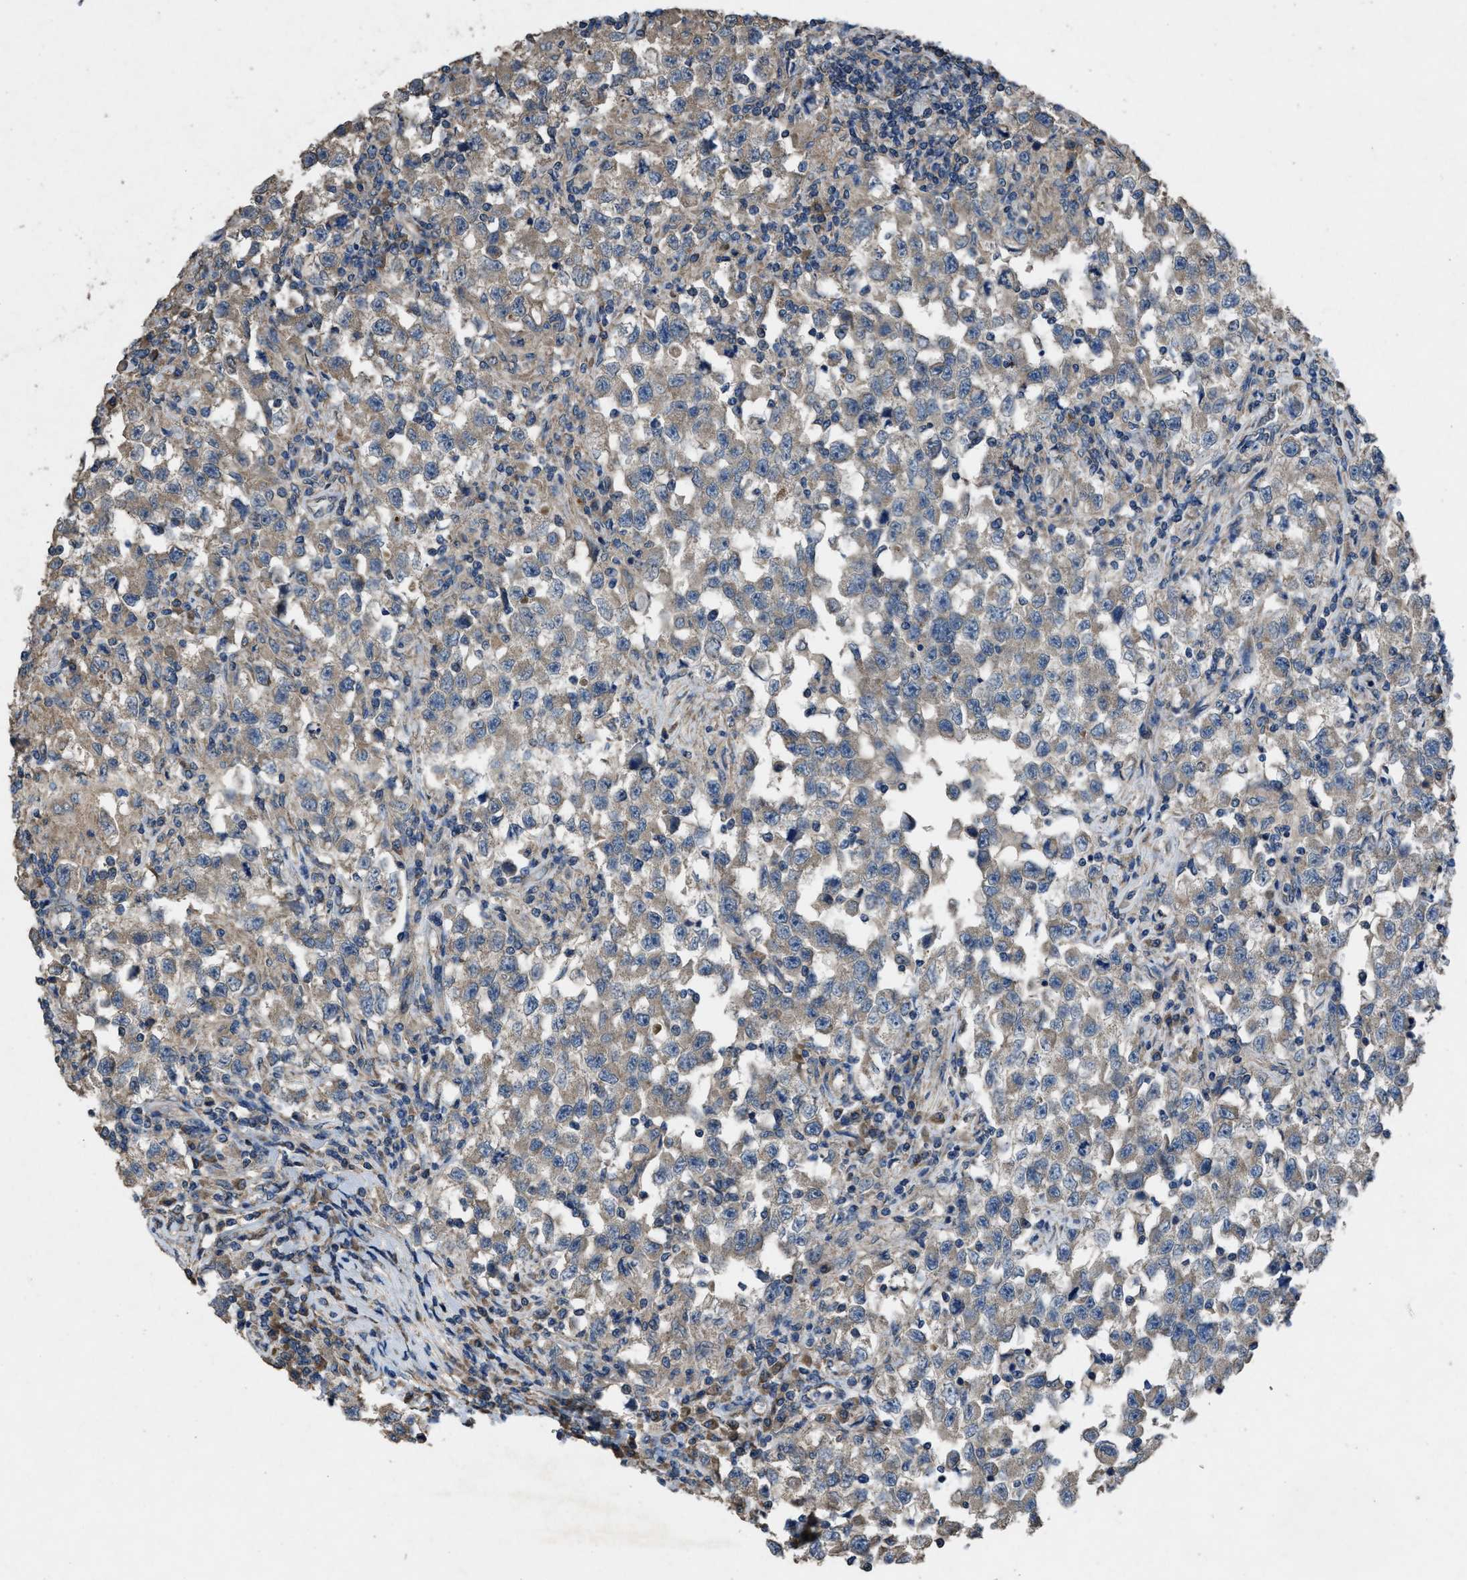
{"staining": {"intensity": "weak", "quantity": "25%-75%", "location": "cytoplasmic/membranous"}, "tissue": "testis cancer", "cell_type": "Tumor cells", "image_type": "cancer", "snomed": [{"axis": "morphology", "description": "Carcinoma, Embryonal, NOS"}, {"axis": "topography", "description": "Testis"}], "caption": "This photomicrograph displays testis embryonal carcinoma stained with immunohistochemistry to label a protein in brown. The cytoplasmic/membranous of tumor cells show weak positivity for the protein. Nuclei are counter-stained blue.", "gene": "ARL6", "patient": {"sex": "male", "age": 21}}